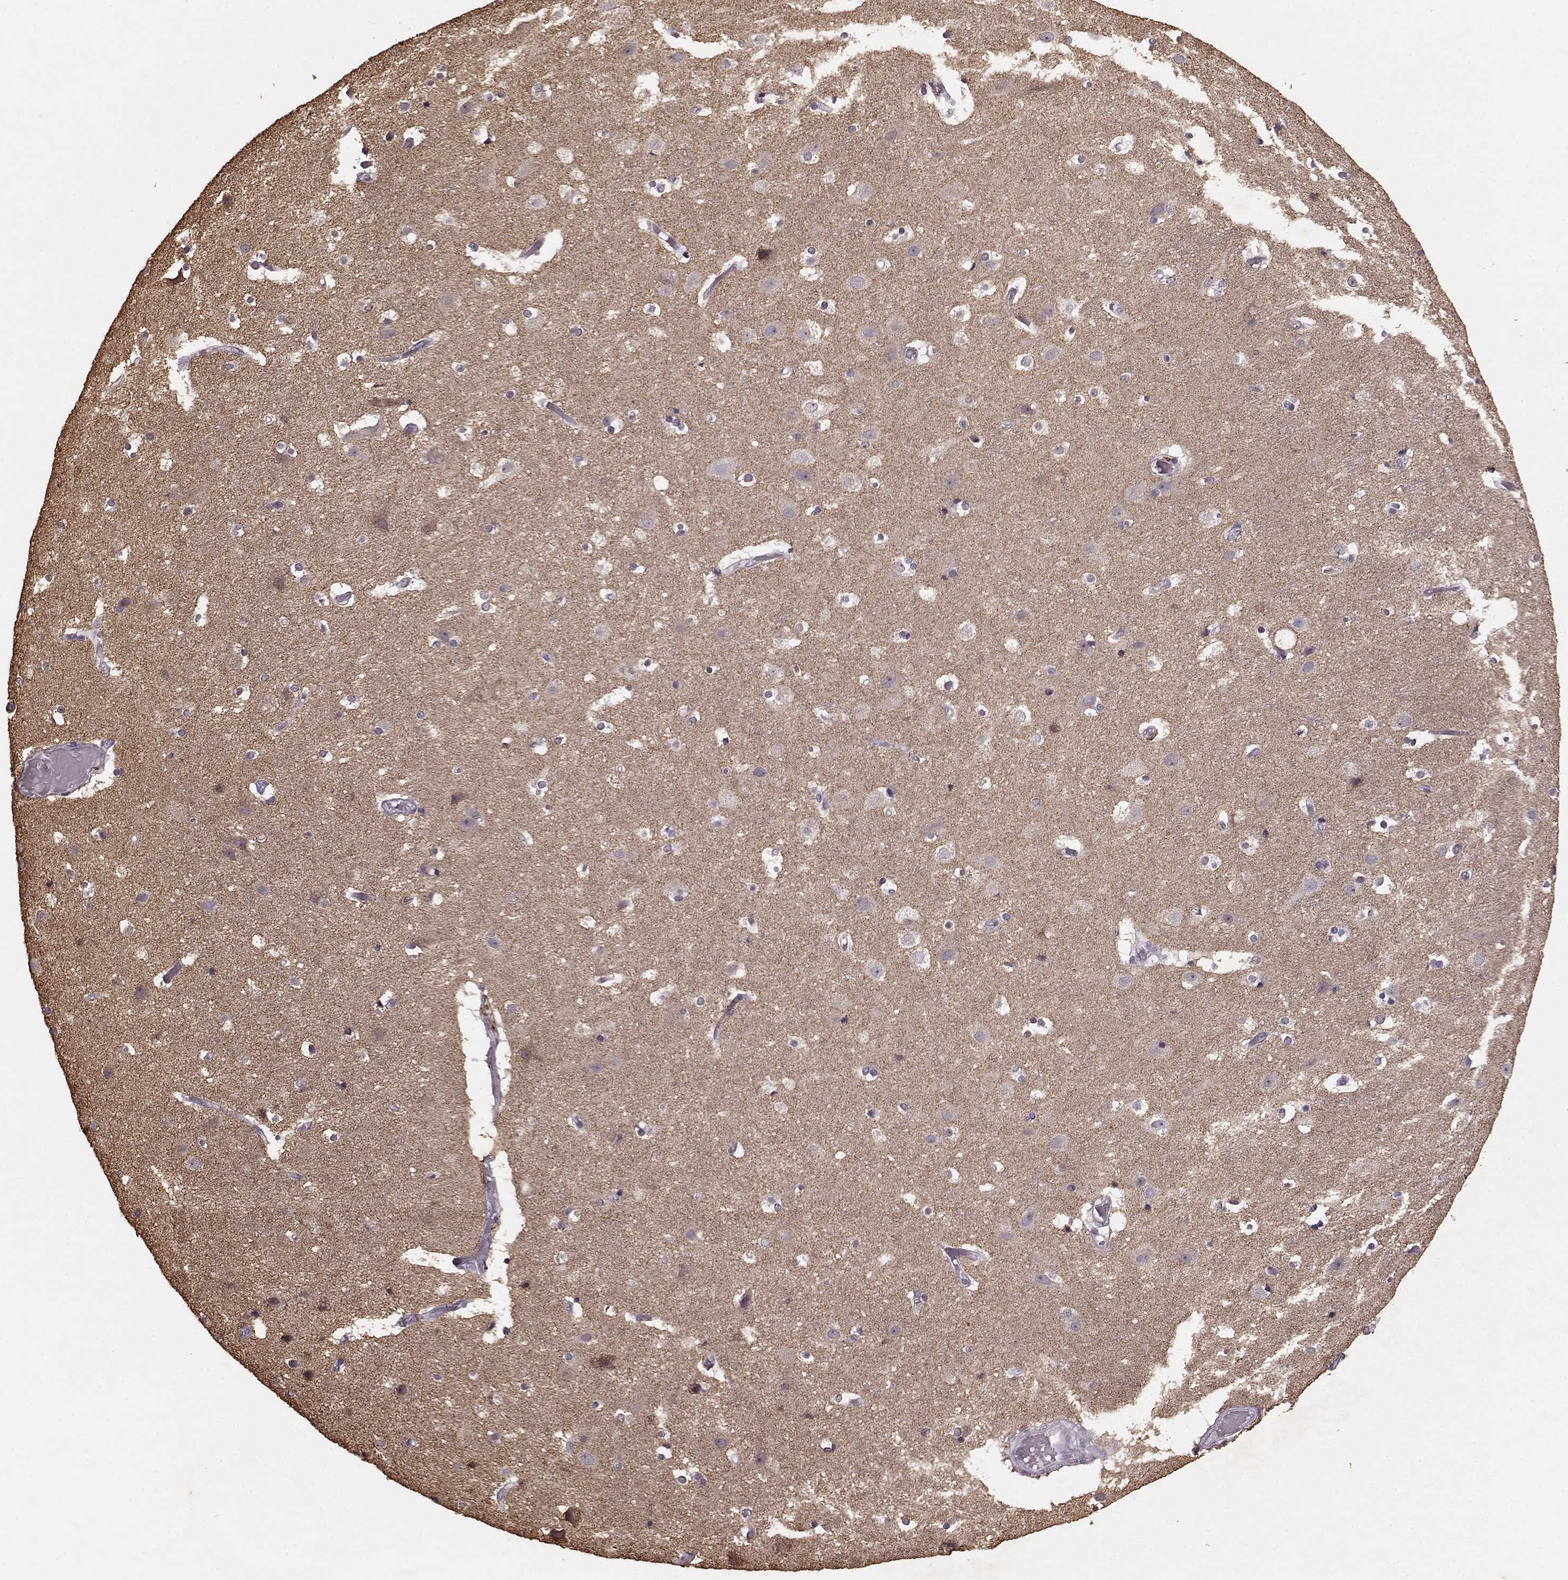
{"staining": {"intensity": "negative", "quantity": "none", "location": "none"}, "tissue": "cerebral cortex", "cell_type": "Endothelial cells", "image_type": "normal", "snomed": [{"axis": "morphology", "description": "Normal tissue, NOS"}, {"axis": "topography", "description": "Cerebral cortex"}], "caption": "Human cerebral cortex stained for a protein using immunohistochemistry displays no expression in endothelial cells.", "gene": "FRRS1L", "patient": {"sex": "female", "age": 52}}